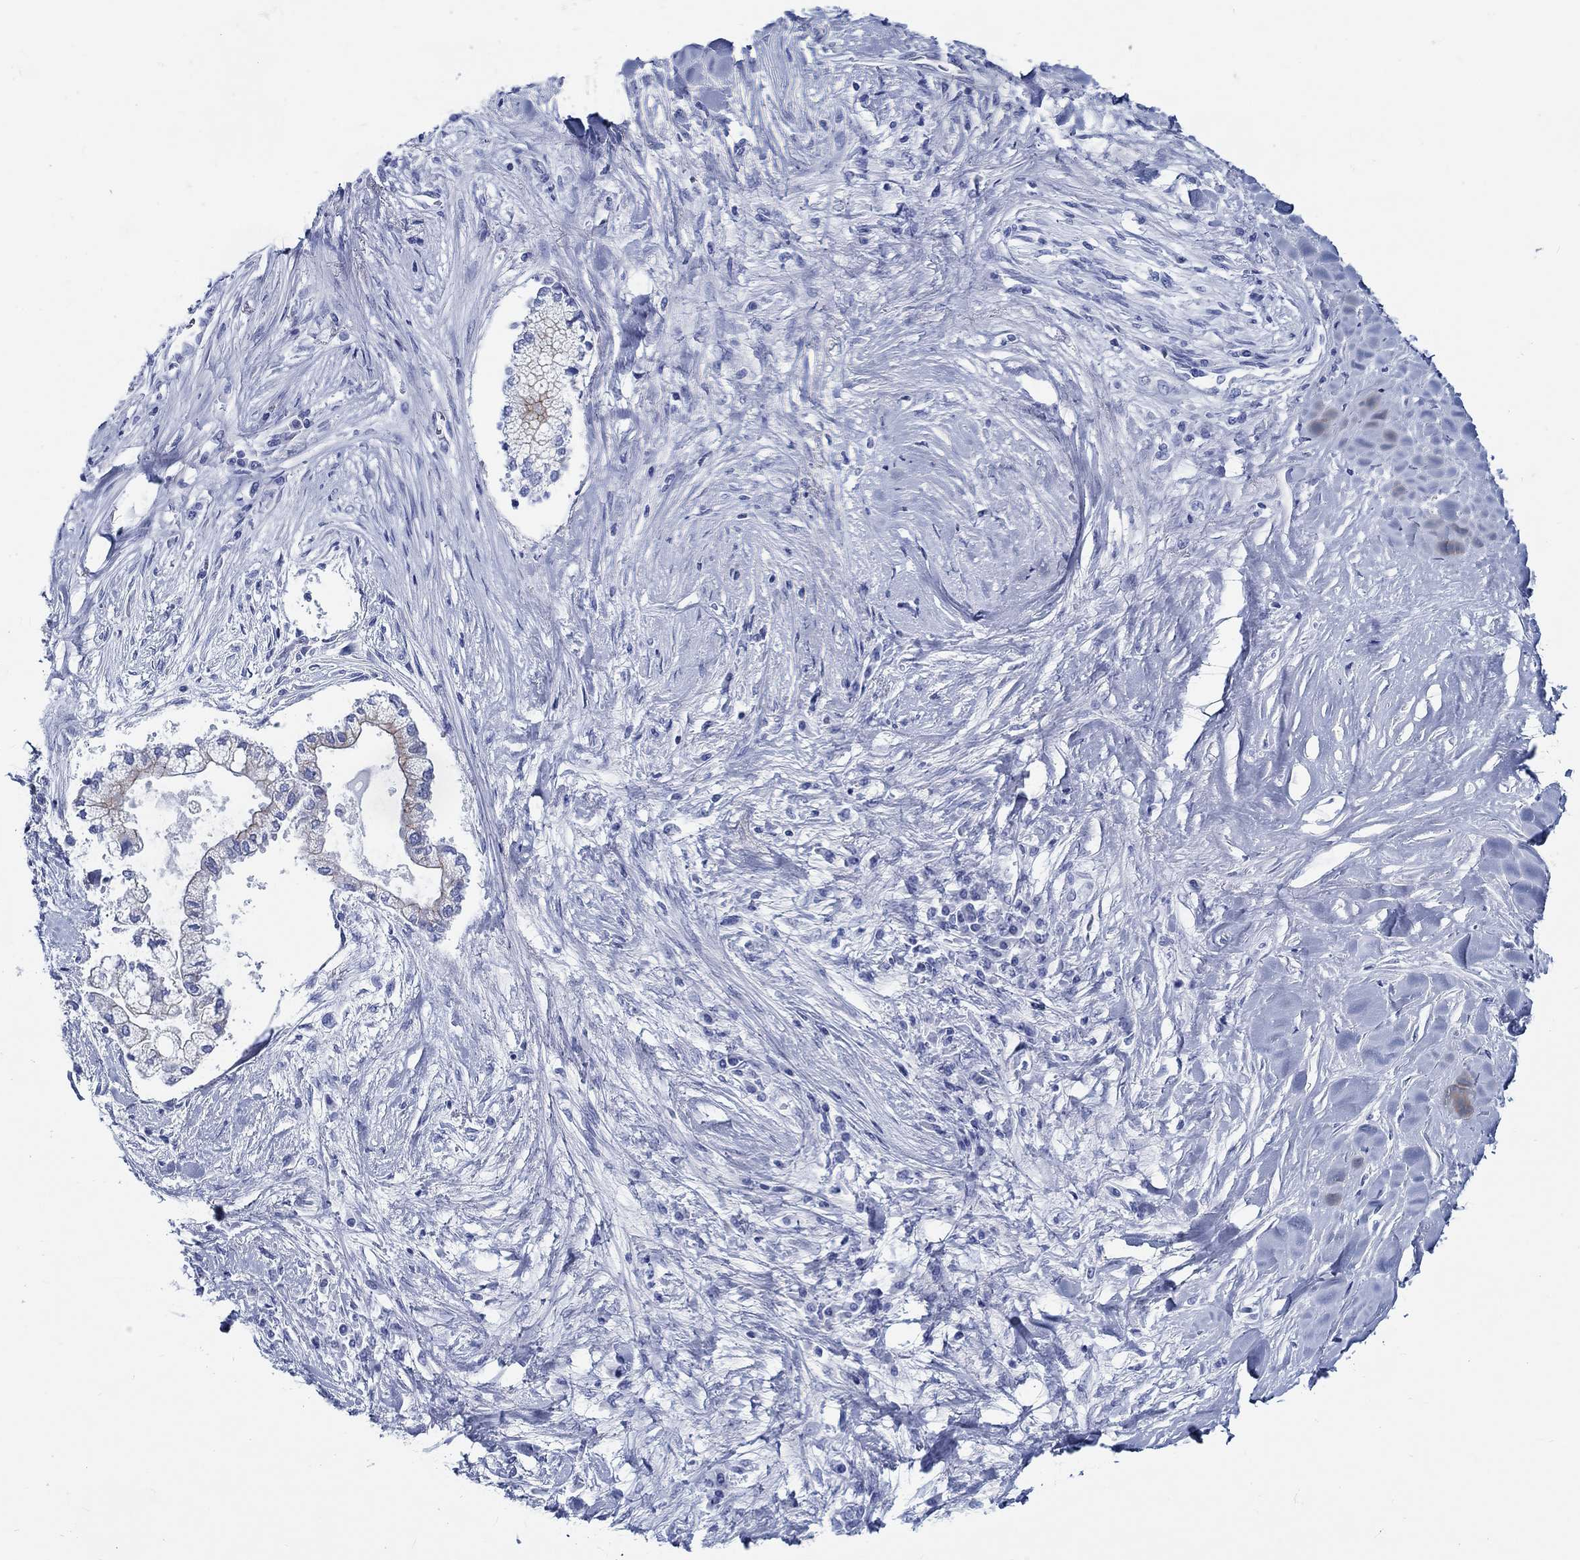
{"staining": {"intensity": "negative", "quantity": "none", "location": "none"}, "tissue": "liver cancer", "cell_type": "Tumor cells", "image_type": "cancer", "snomed": [{"axis": "morphology", "description": "Cholangiocarcinoma"}, {"axis": "topography", "description": "Liver"}], "caption": "High magnification brightfield microscopy of liver cholangiocarcinoma stained with DAB (brown) and counterstained with hematoxylin (blue): tumor cells show no significant expression. (DAB (3,3'-diaminobenzidine) IHC visualized using brightfield microscopy, high magnification).", "gene": "RD3L", "patient": {"sex": "male", "age": 50}}